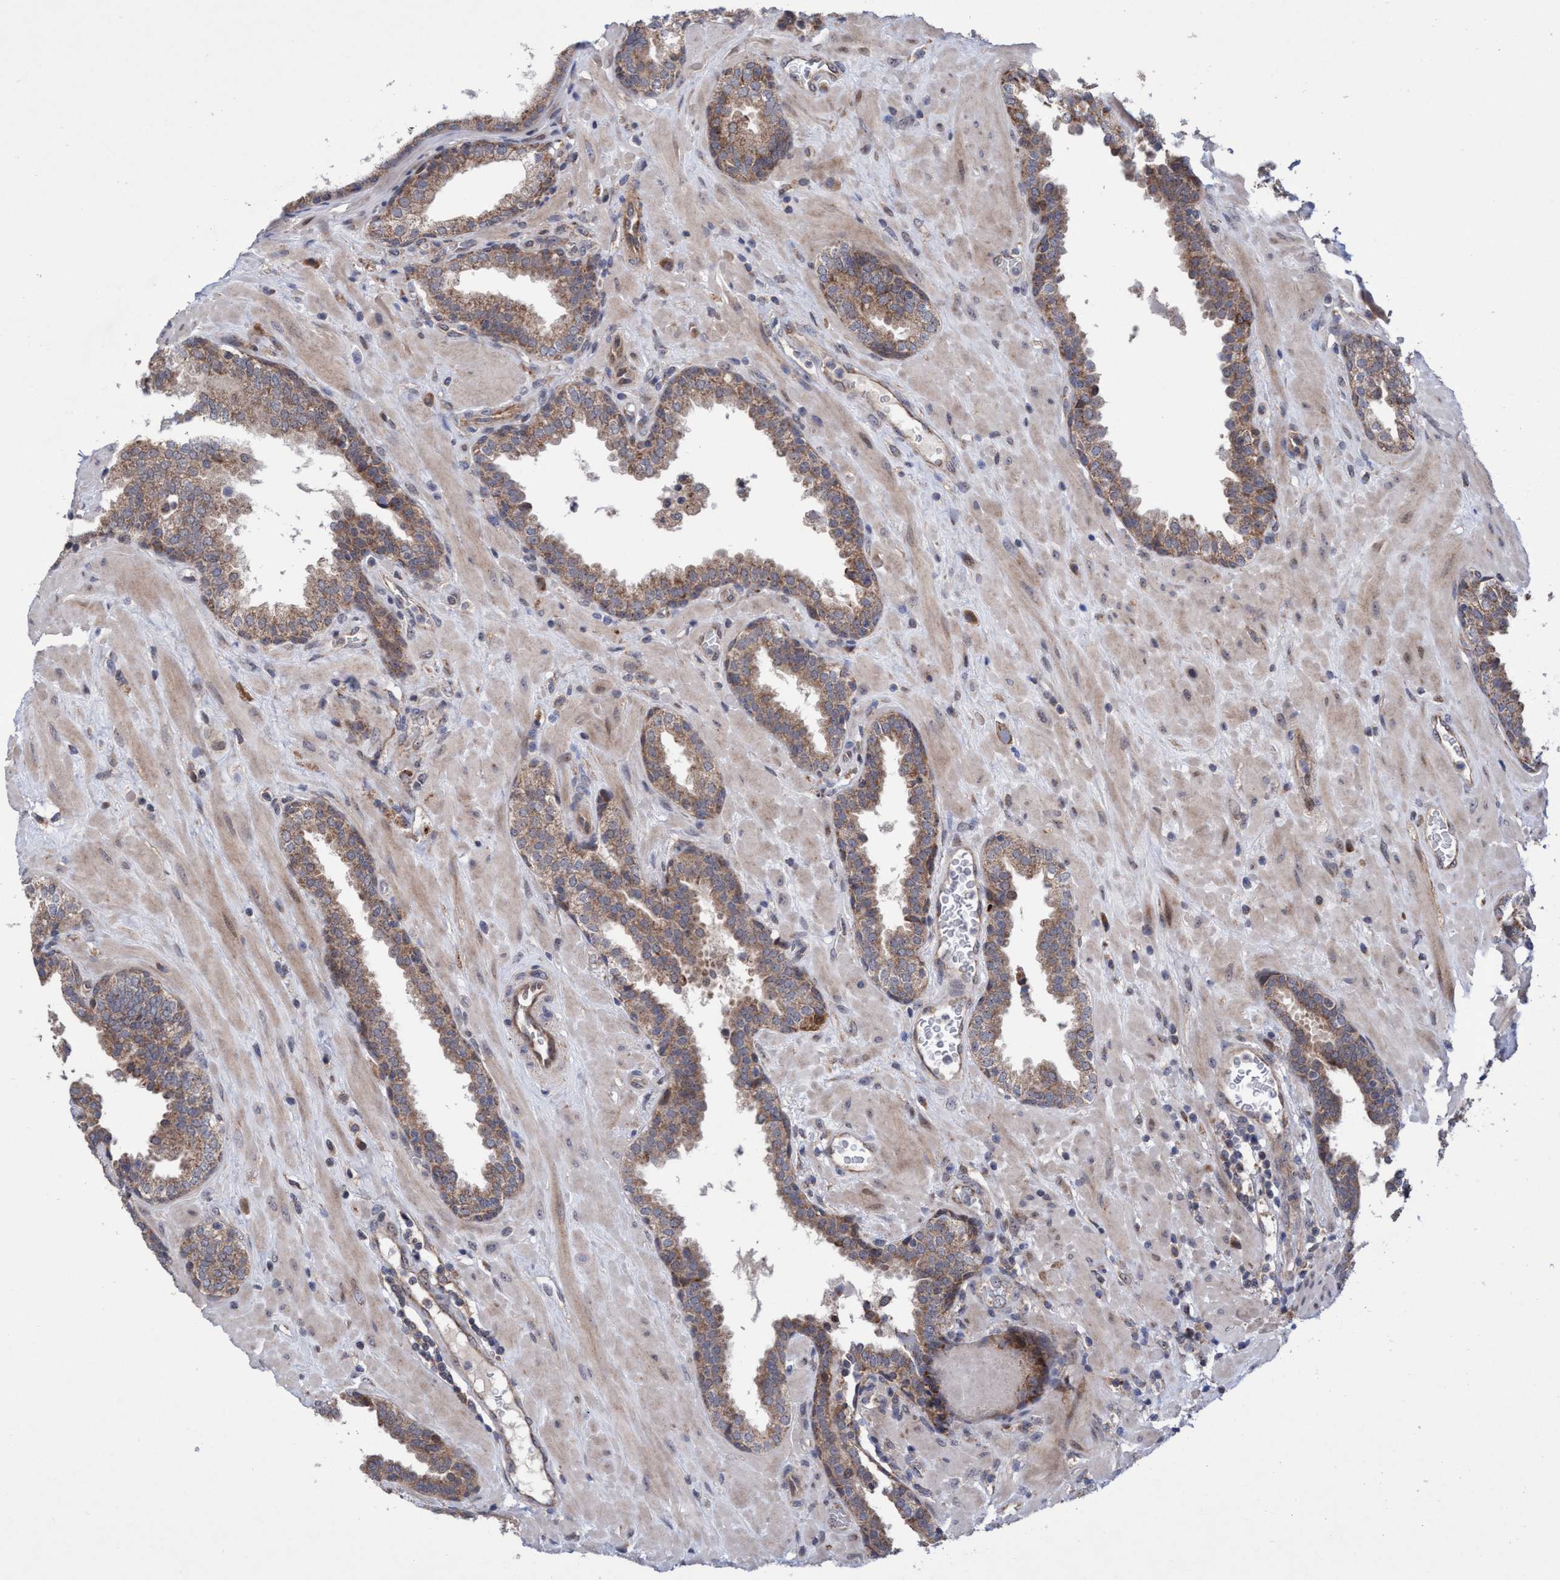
{"staining": {"intensity": "moderate", "quantity": ">75%", "location": "cytoplasmic/membranous,nuclear"}, "tissue": "prostate", "cell_type": "Glandular cells", "image_type": "normal", "snomed": [{"axis": "morphology", "description": "Normal tissue, NOS"}, {"axis": "topography", "description": "Prostate"}], "caption": "A histopathology image of prostate stained for a protein shows moderate cytoplasmic/membranous,nuclear brown staining in glandular cells.", "gene": "P2RY14", "patient": {"sex": "male", "age": 51}}